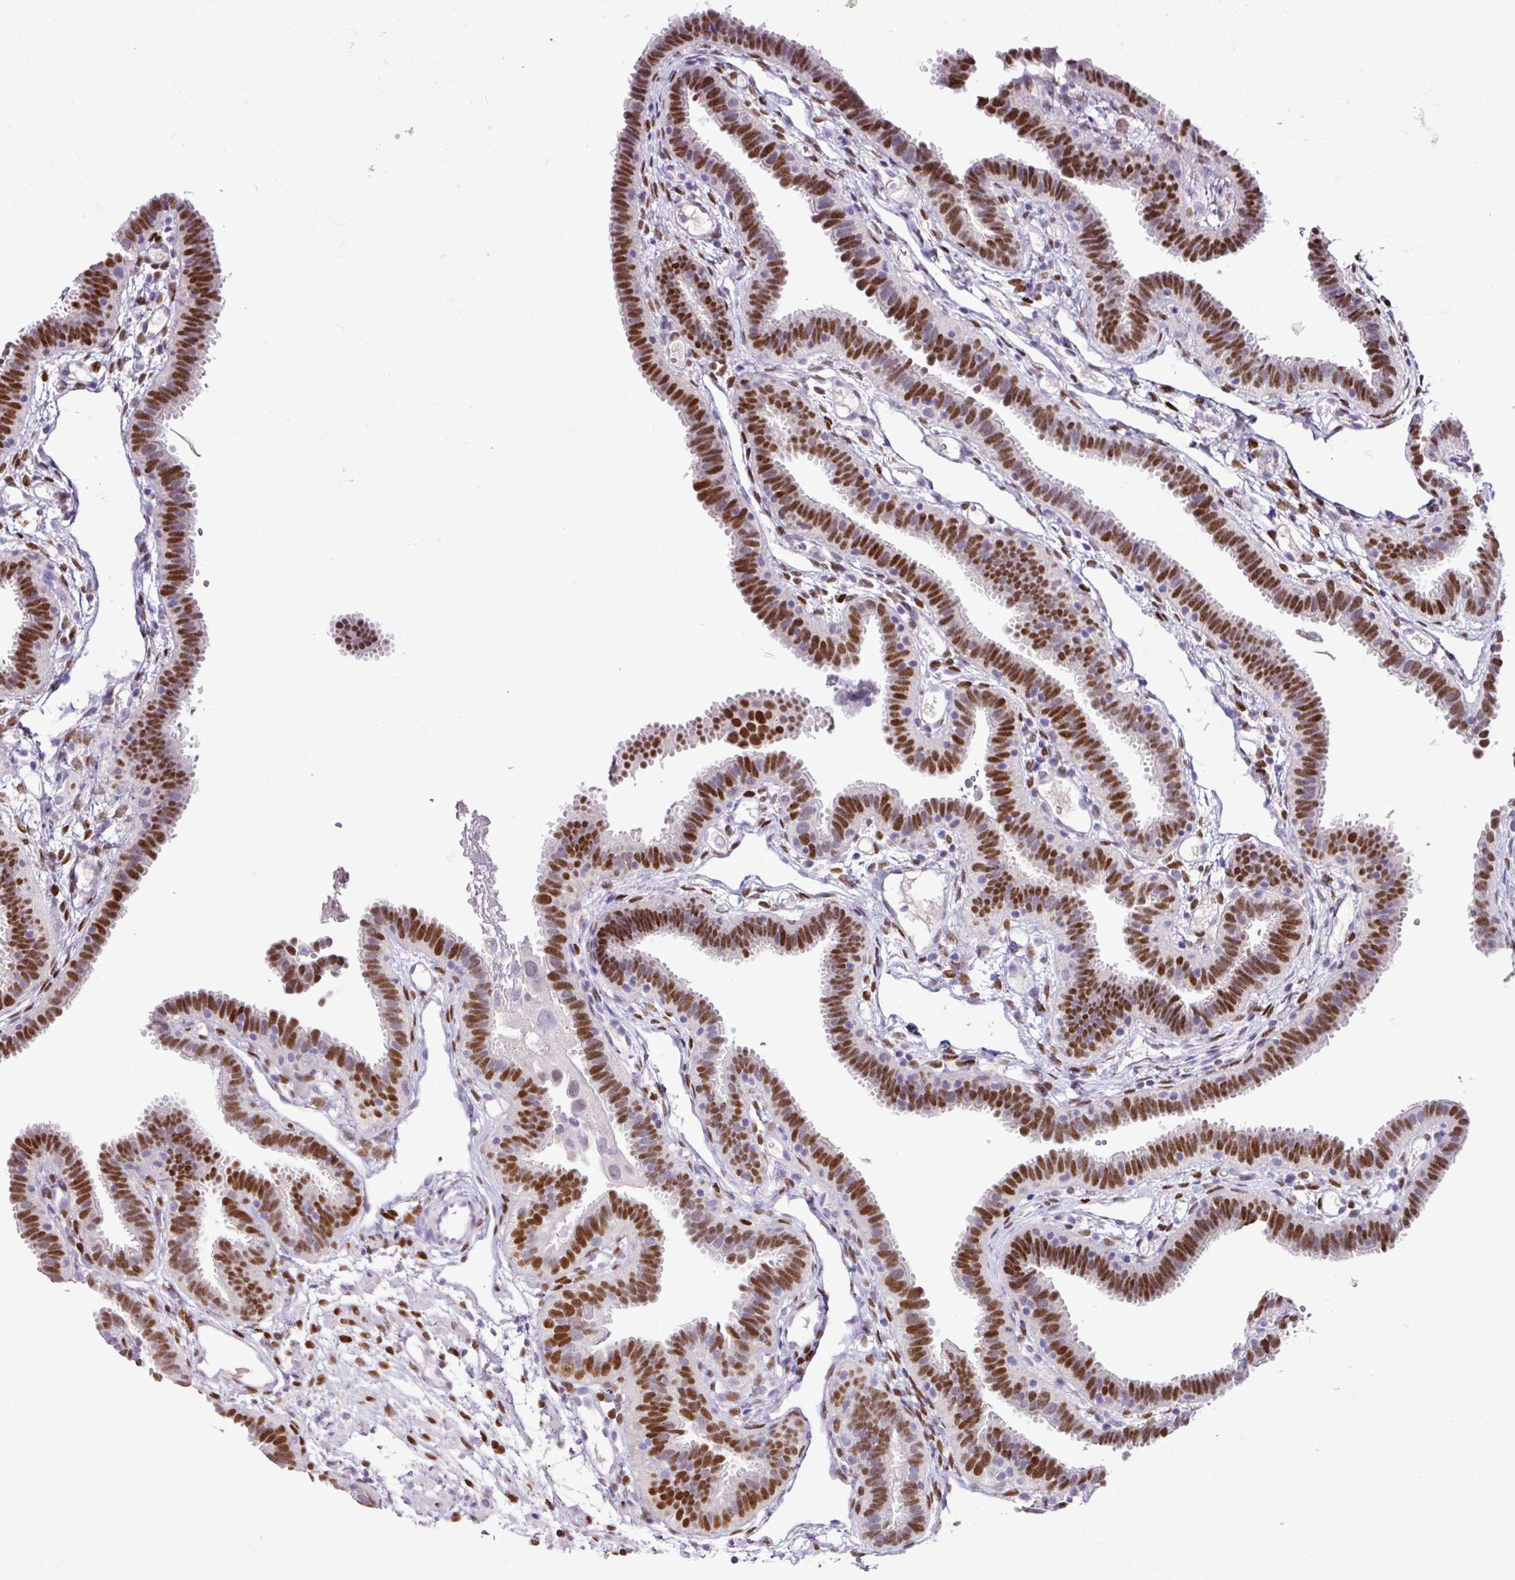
{"staining": {"intensity": "strong", "quantity": ">75%", "location": "nuclear"}, "tissue": "fallopian tube", "cell_type": "Glandular cells", "image_type": "normal", "snomed": [{"axis": "morphology", "description": "Normal tissue, NOS"}, {"axis": "topography", "description": "Fallopian tube"}], "caption": "Immunohistochemistry of unremarkable fallopian tube demonstrates high levels of strong nuclear positivity in about >75% of glandular cells.", "gene": "ESR1", "patient": {"sex": "female", "age": 37}}